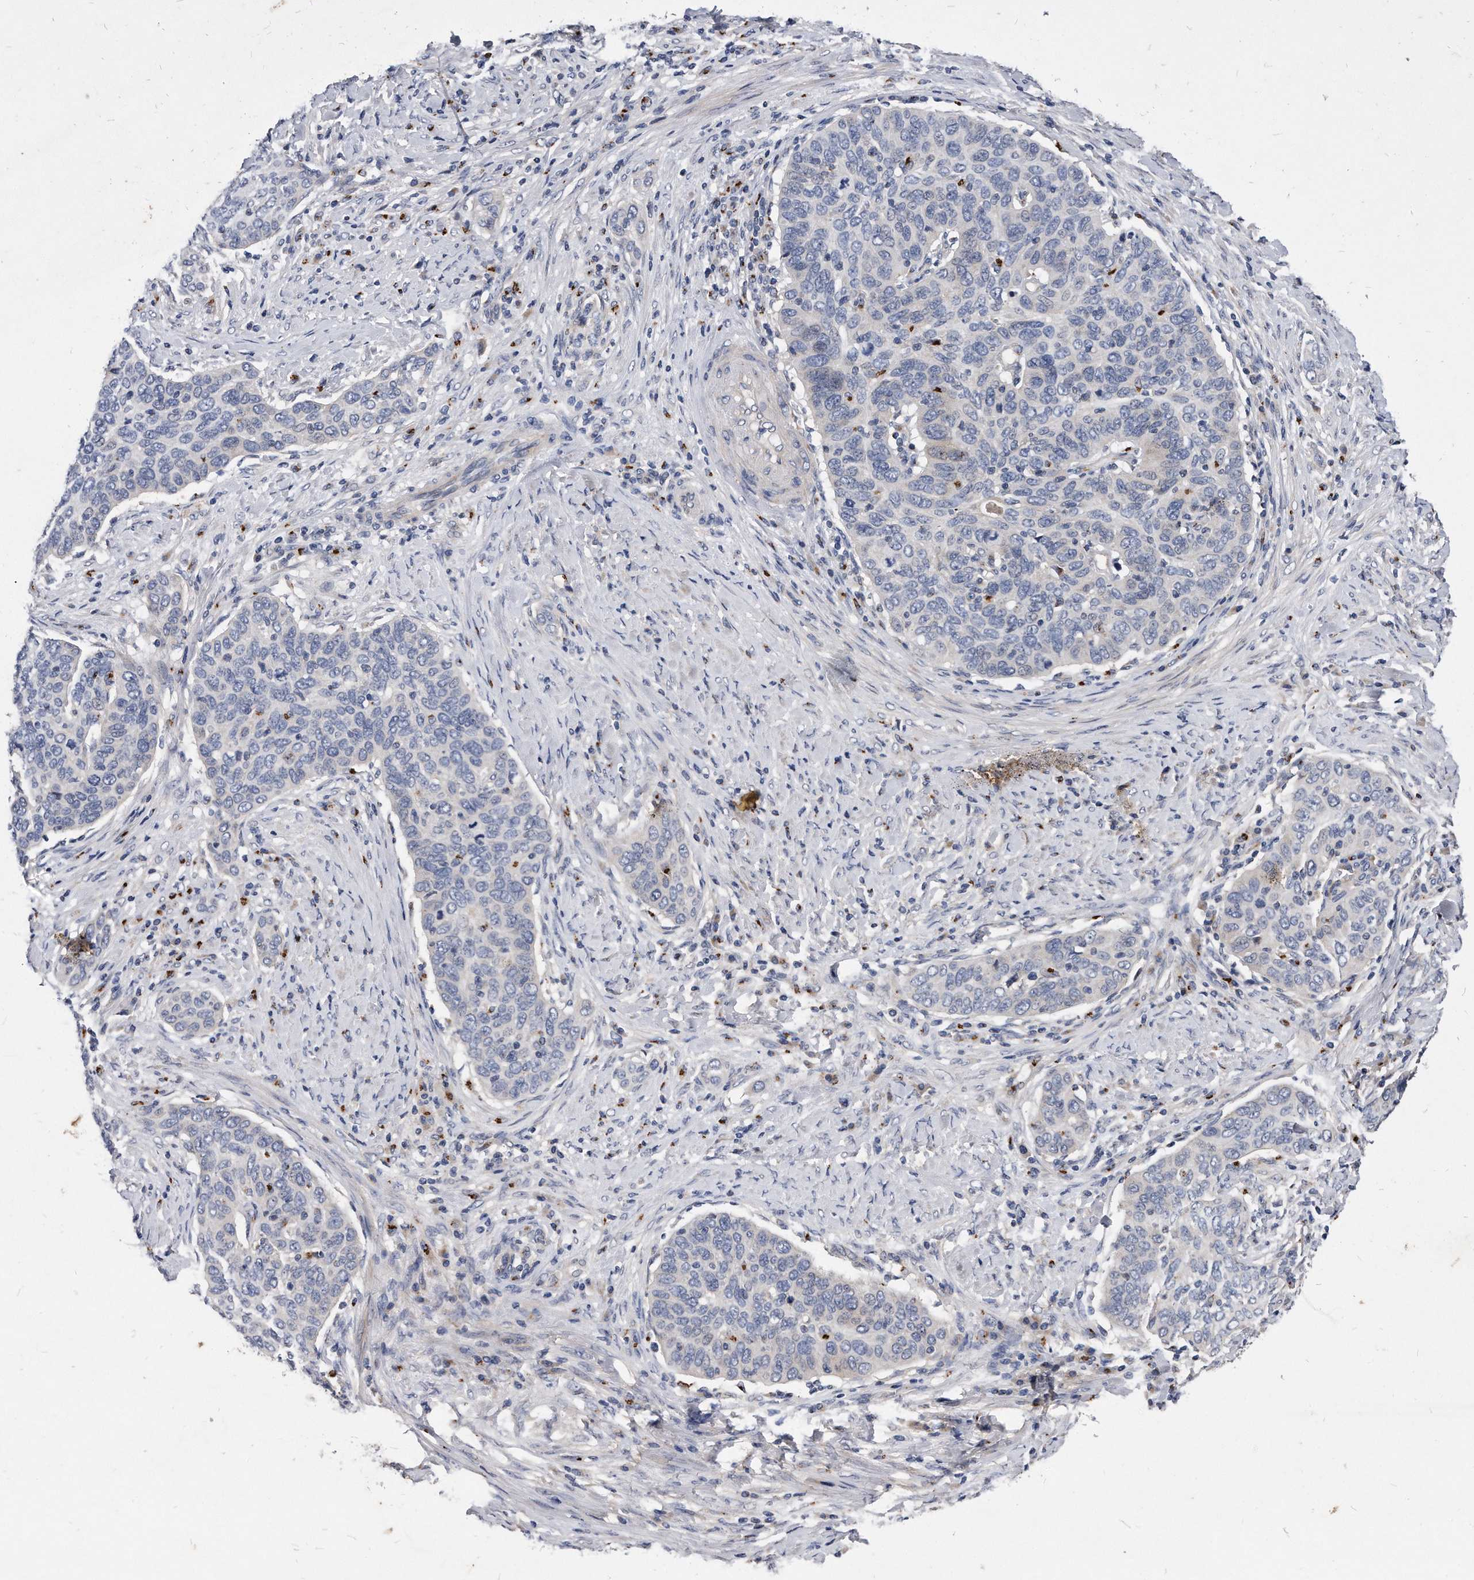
{"staining": {"intensity": "negative", "quantity": "none", "location": "none"}, "tissue": "cervical cancer", "cell_type": "Tumor cells", "image_type": "cancer", "snomed": [{"axis": "morphology", "description": "Squamous cell carcinoma, NOS"}, {"axis": "topography", "description": "Cervix"}], "caption": "The IHC image has no significant expression in tumor cells of squamous cell carcinoma (cervical) tissue. (Brightfield microscopy of DAB immunohistochemistry at high magnification).", "gene": "MGAT4A", "patient": {"sex": "female", "age": 60}}